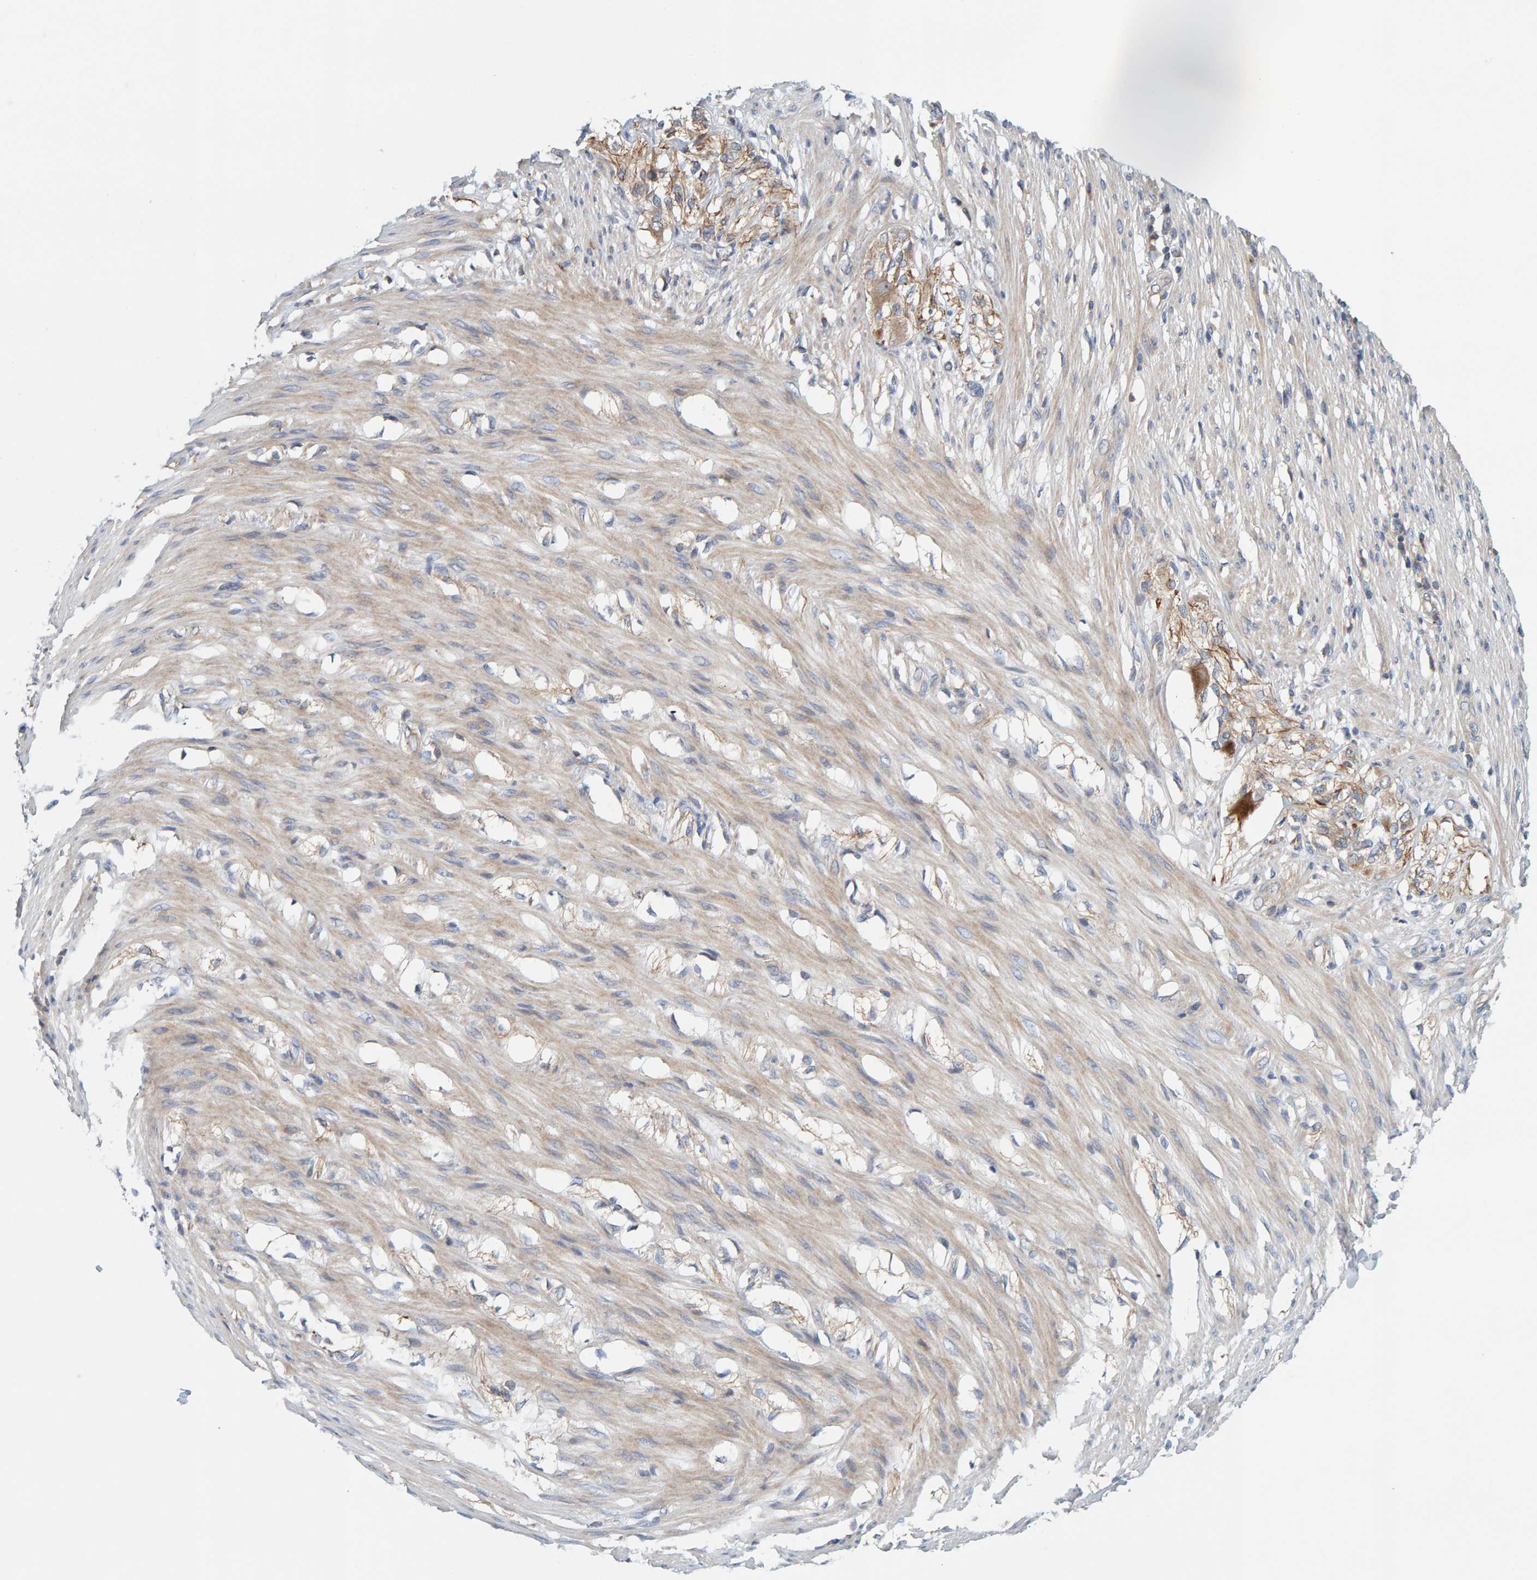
{"staining": {"intensity": "weak", "quantity": ">75%", "location": "cytoplasmic/membranous"}, "tissue": "smooth muscle", "cell_type": "Smooth muscle cells", "image_type": "normal", "snomed": [{"axis": "morphology", "description": "Normal tissue, NOS"}, {"axis": "morphology", "description": "Adenocarcinoma, NOS"}, {"axis": "topography", "description": "Smooth muscle"}, {"axis": "topography", "description": "Colon"}], "caption": "Protein staining reveals weak cytoplasmic/membranous staining in approximately >75% of smooth muscle cells in normal smooth muscle. (DAB IHC, brown staining for protein, blue staining for nuclei).", "gene": "CCM2", "patient": {"sex": "male", "age": 14}}